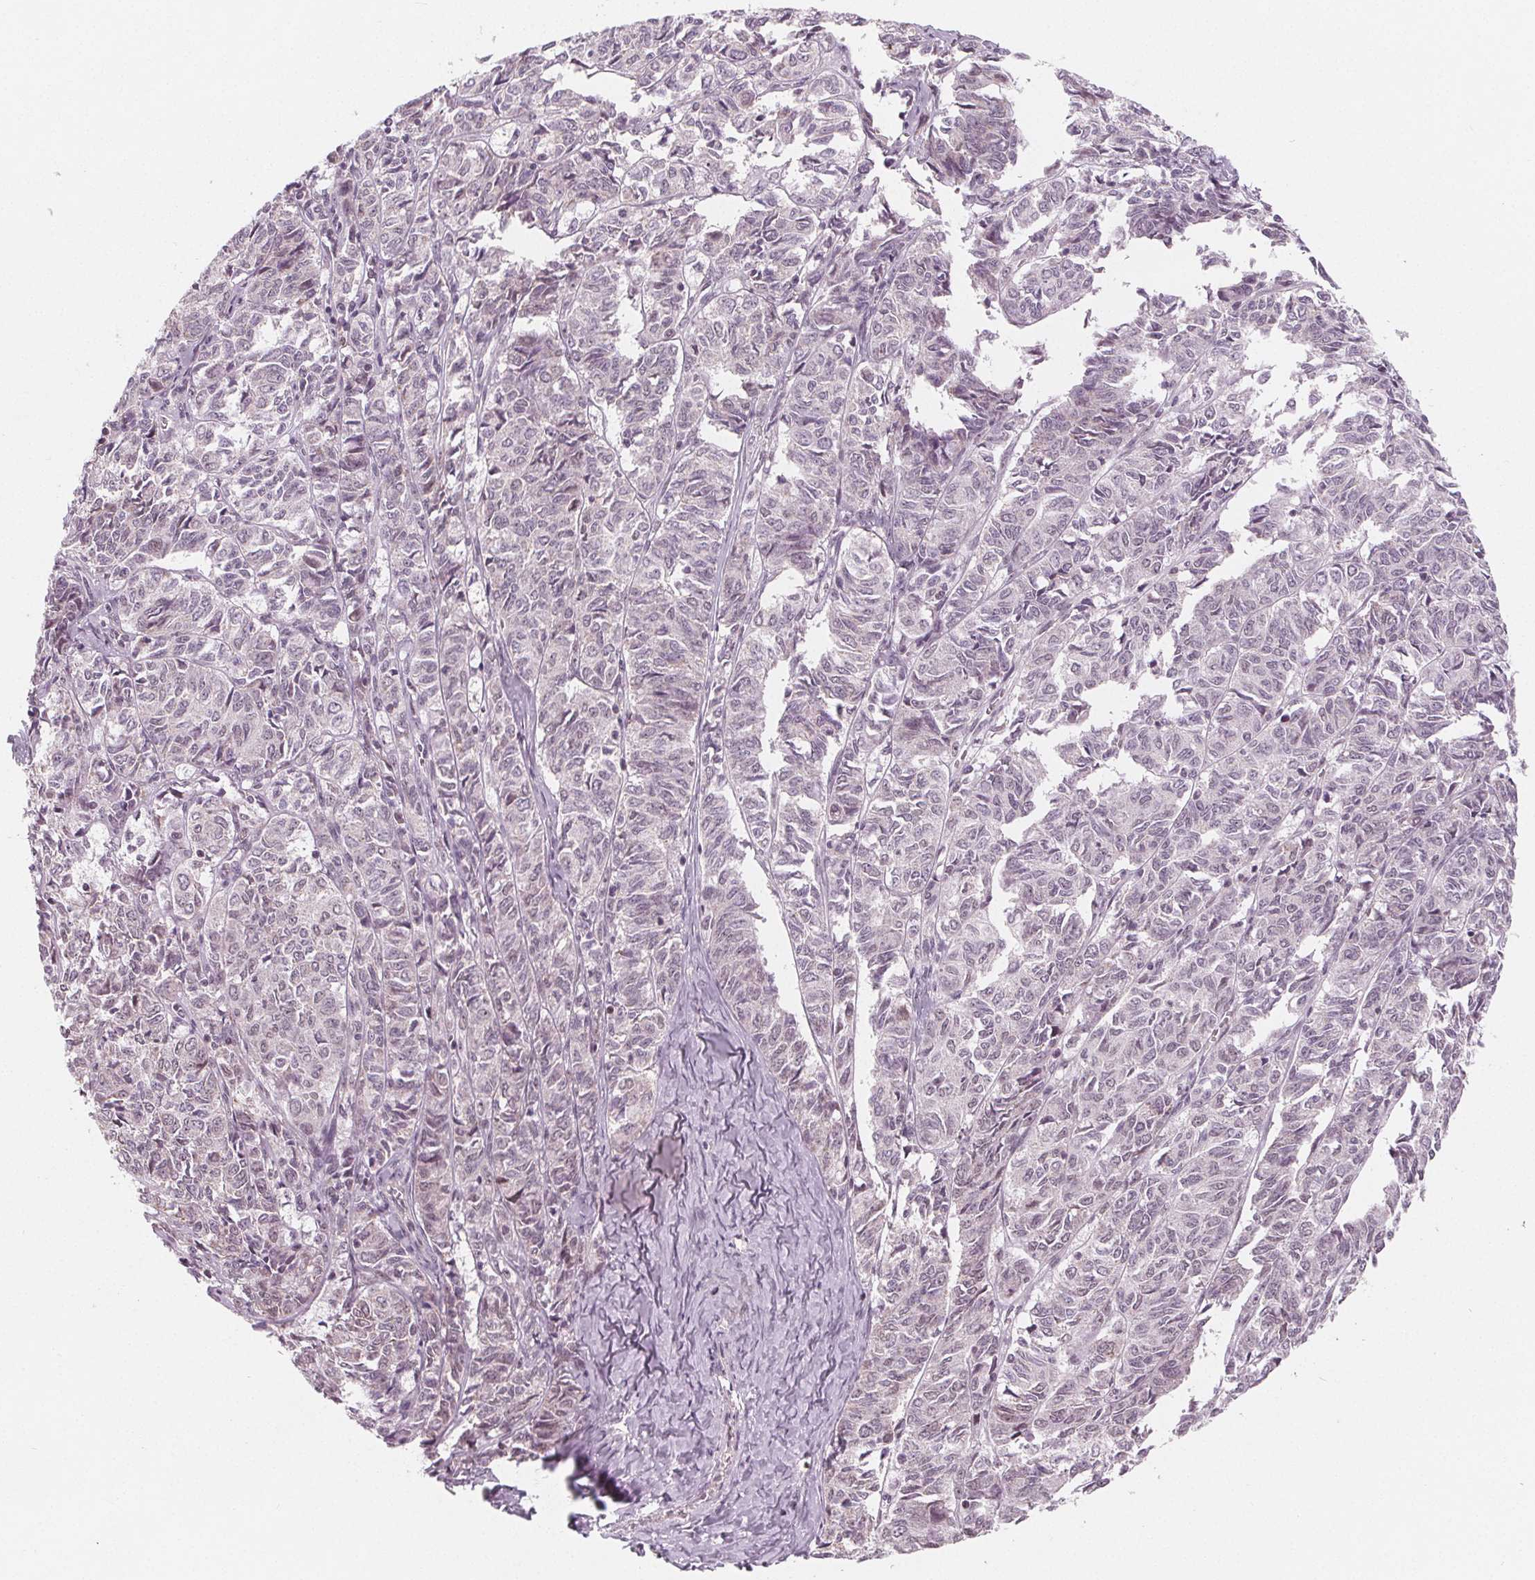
{"staining": {"intensity": "negative", "quantity": "none", "location": "none"}, "tissue": "ovarian cancer", "cell_type": "Tumor cells", "image_type": "cancer", "snomed": [{"axis": "morphology", "description": "Carcinoma, endometroid"}, {"axis": "topography", "description": "Ovary"}], "caption": "There is no significant expression in tumor cells of ovarian cancer (endometroid carcinoma).", "gene": "DPM2", "patient": {"sex": "female", "age": 80}}